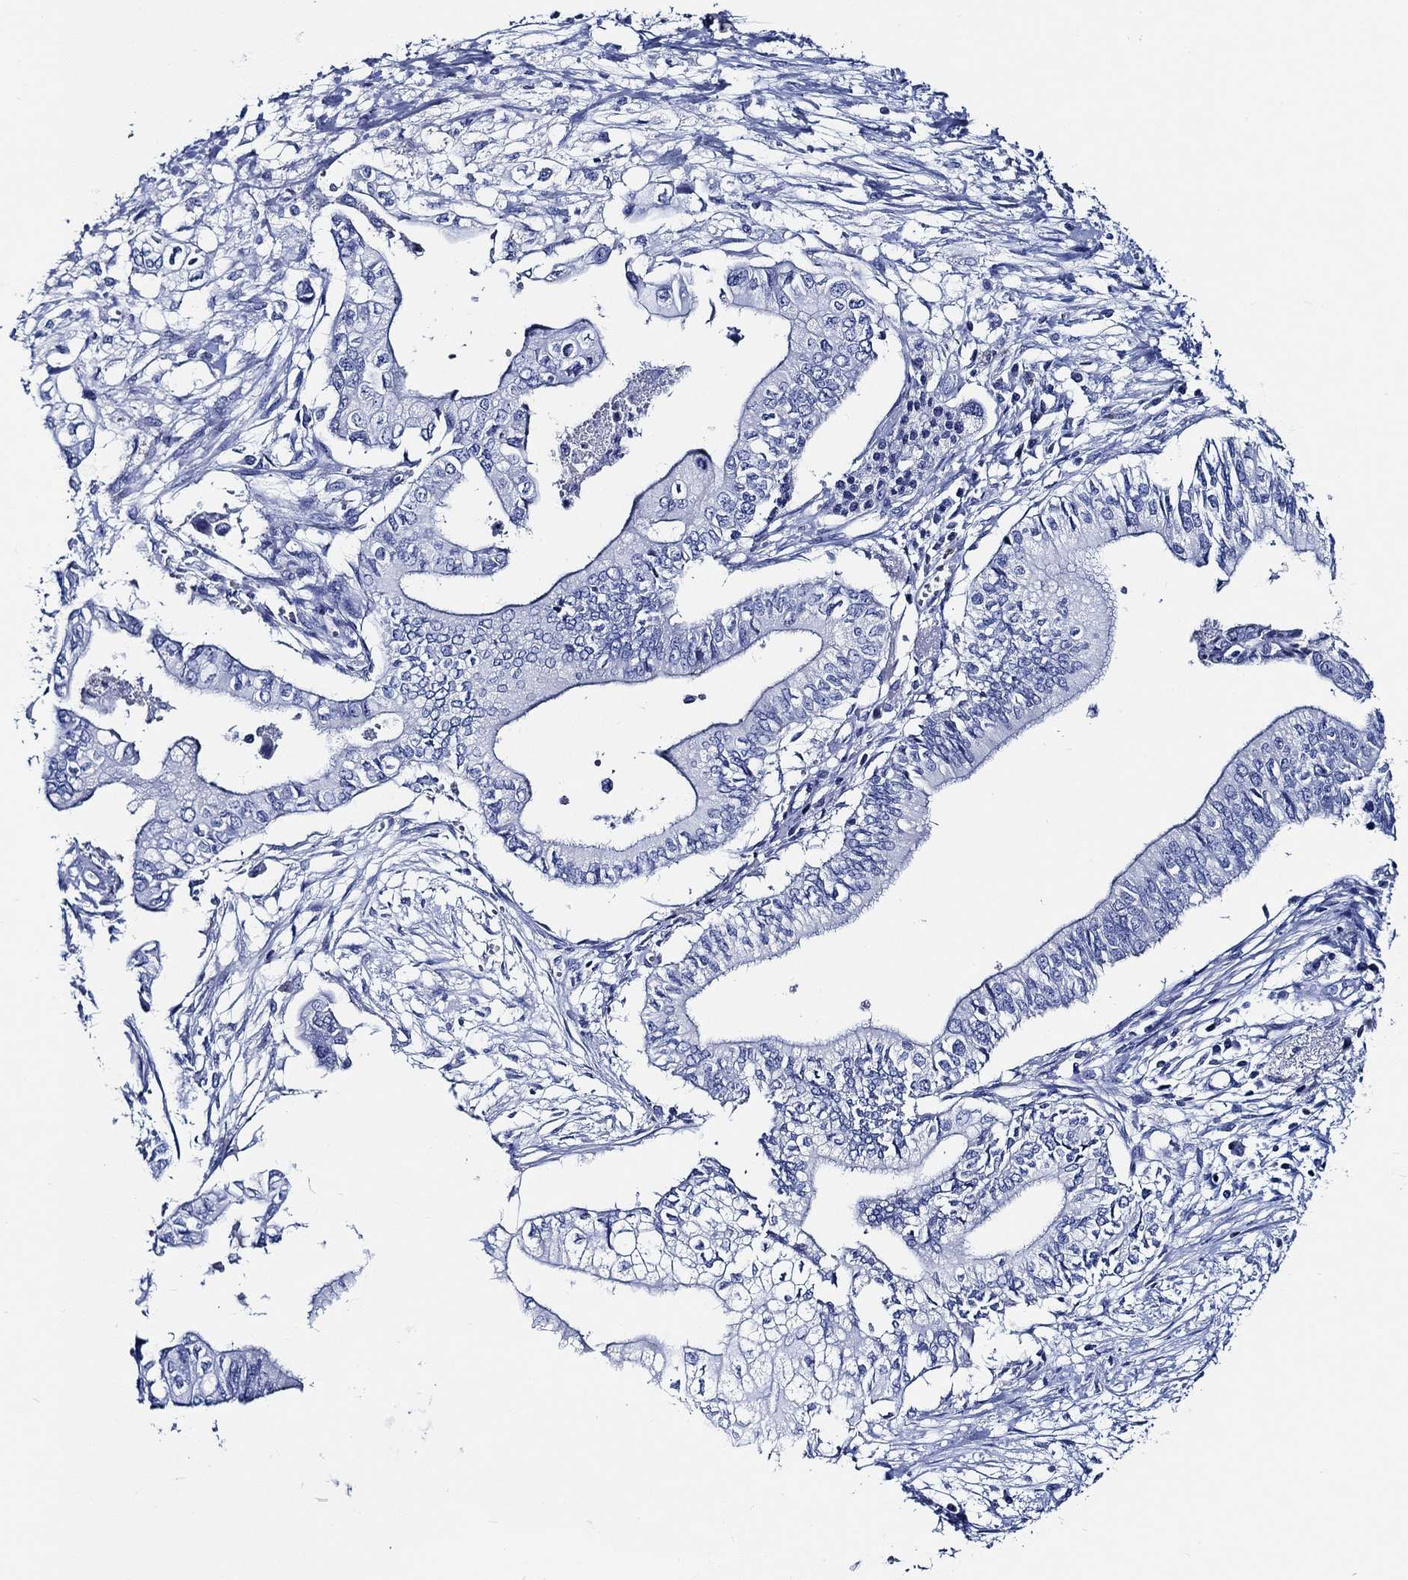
{"staining": {"intensity": "negative", "quantity": "none", "location": "none"}, "tissue": "pancreatic cancer", "cell_type": "Tumor cells", "image_type": "cancer", "snomed": [{"axis": "morphology", "description": "Adenocarcinoma, NOS"}, {"axis": "topography", "description": "Pancreas"}], "caption": "Image shows no significant protein positivity in tumor cells of pancreatic adenocarcinoma. (DAB (3,3'-diaminobenzidine) IHC with hematoxylin counter stain).", "gene": "WDR62", "patient": {"sex": "female", "age": 61}}